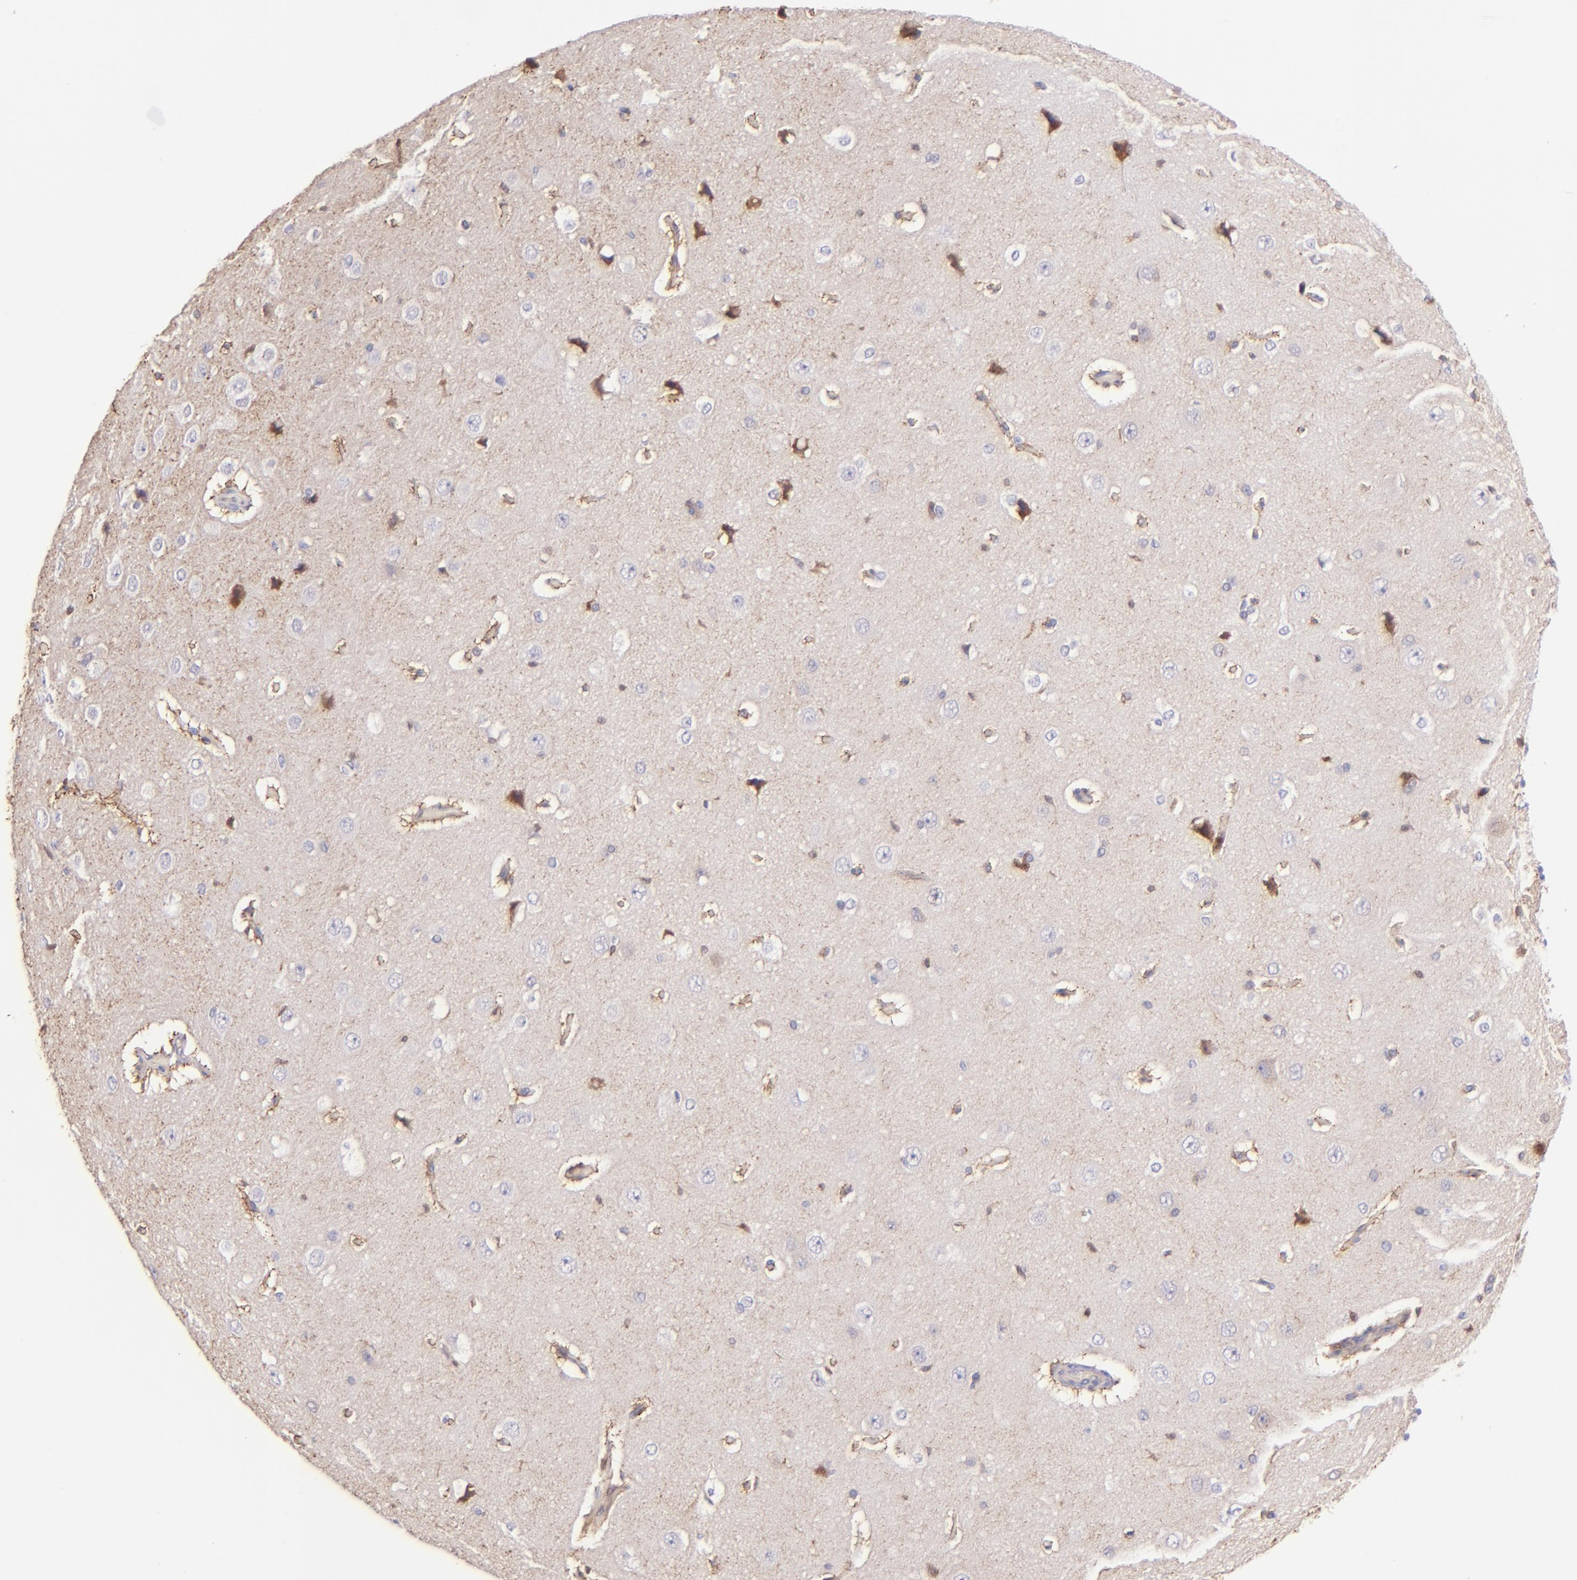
{"staining": {"intensity": "moderate", "quantity": ">75%", "location": "cytoplasmic/membranous"}, "tissue": "cerebral cortex", "cell_type": "Endothelial cells", "image_type": "normal", "snomed": [{"axis": "morphology", "description": "Normal tissue, NOS"}, {"axis": "topography", "description": "Cerebral cortex"}], "caption": "High-magnification brightfield microscopy of unremarkable cerebral cortex stained with DAB (3,3'-diaminobenzidine) (brown) and counterstained with hematoxylin (blue). endothelial cells exhibit moderate cytoplasmic/membranous staining is present in approximately>75% of cells. The staining was performed using DAB, with brown indicating positive protein expression. Nuclei are stained blue with hematoxylin.", "gene": "BTK", "patient": {"sex": "female", "age": 45}}